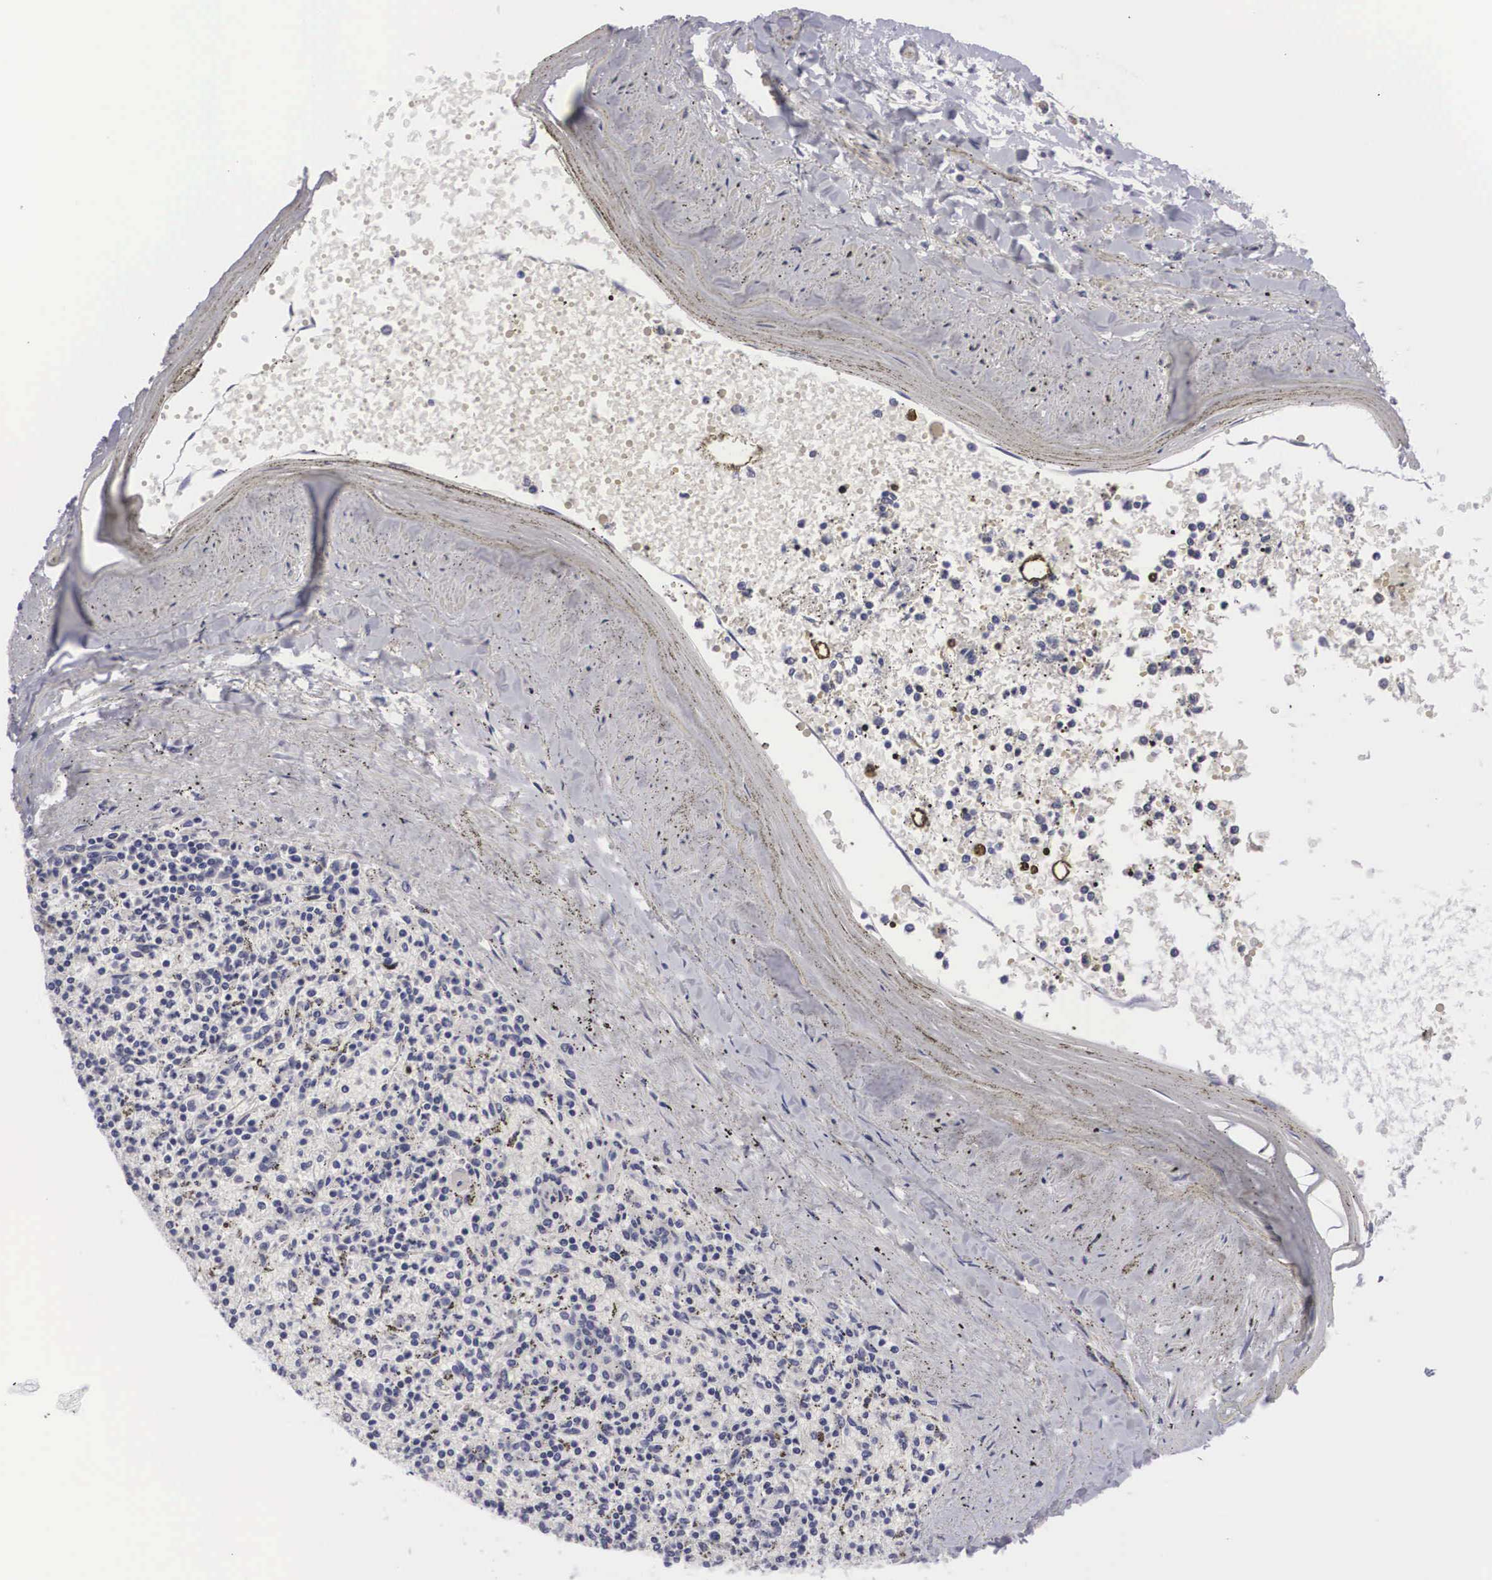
{"staining": {"intensity": "negative", "quantity": "none", "location": "none"}, "tissue": "spleen", "cell_type": "Cells in red pulp", "image_type": "normal", "snomed": [{"axis": "morphology", "description": "Normal tissue, NOS"}, {"axis": "topography", "description": "Spleen"}], "caption": "Photomicrograph shows no protein expression in cells in red pulp of unremarkable spleen. (DAB immunohistochemistry, high magnification).", "gene": "ARMCX3", "patient": {"sex": "male", "age": 72}}